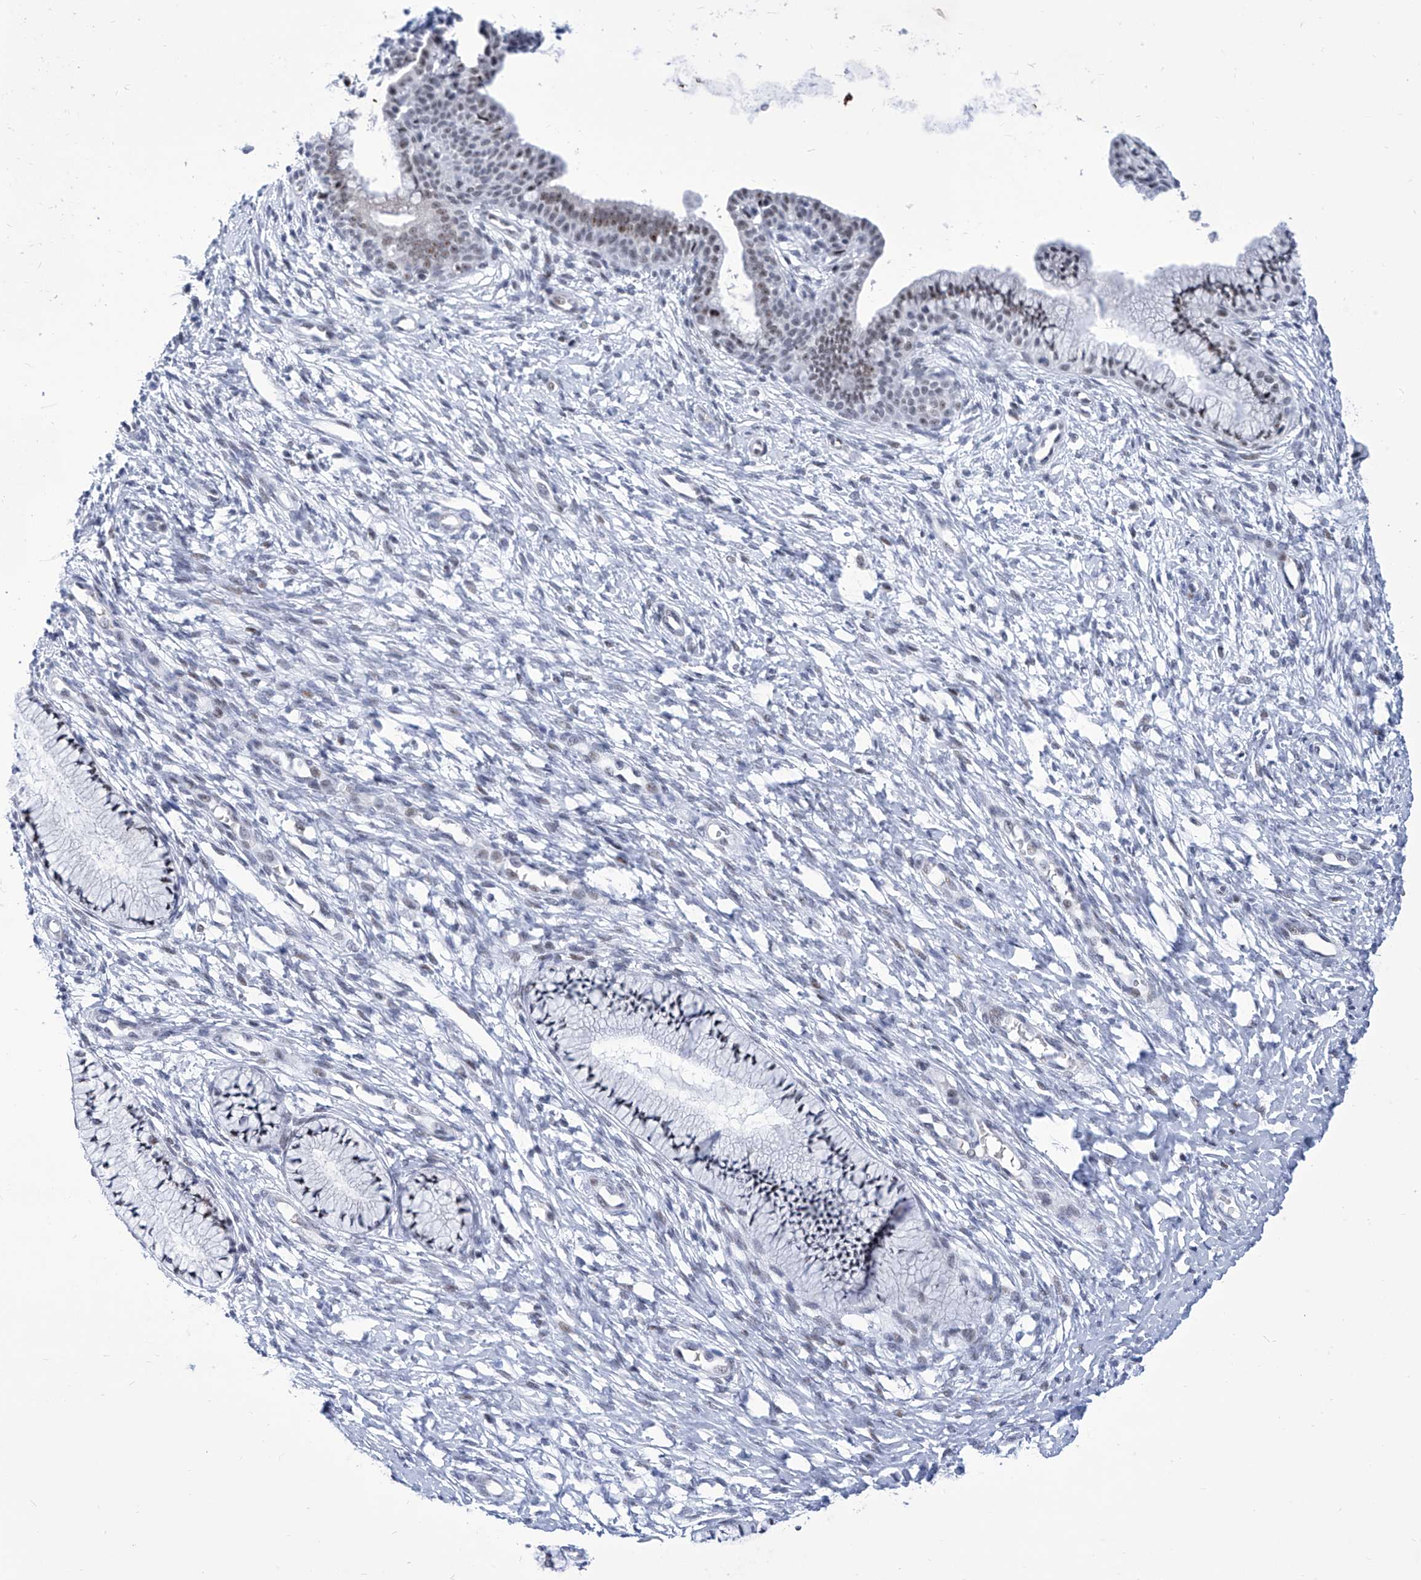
{"staining": {"intensity": "weak", "quantity": "<25%", "location": "nuclear"}, "tissue": "cervix", "cell_type": "Glandular cells", "image_type": "normal", "snomed": [{"axis": "morphology", "description": "Normal tissue, NOS"}, {"axis": "topography", "description": "Cervix"}], "caption": "Immunohistochemistry (IHC) image of benign cervix: cervix stained with DAB (3,3'-diaminobenzidine) reveals no significant protein positivity in glandular cells.", "gene": "SART1", "patient": {"sex": "female", "age": 36}}